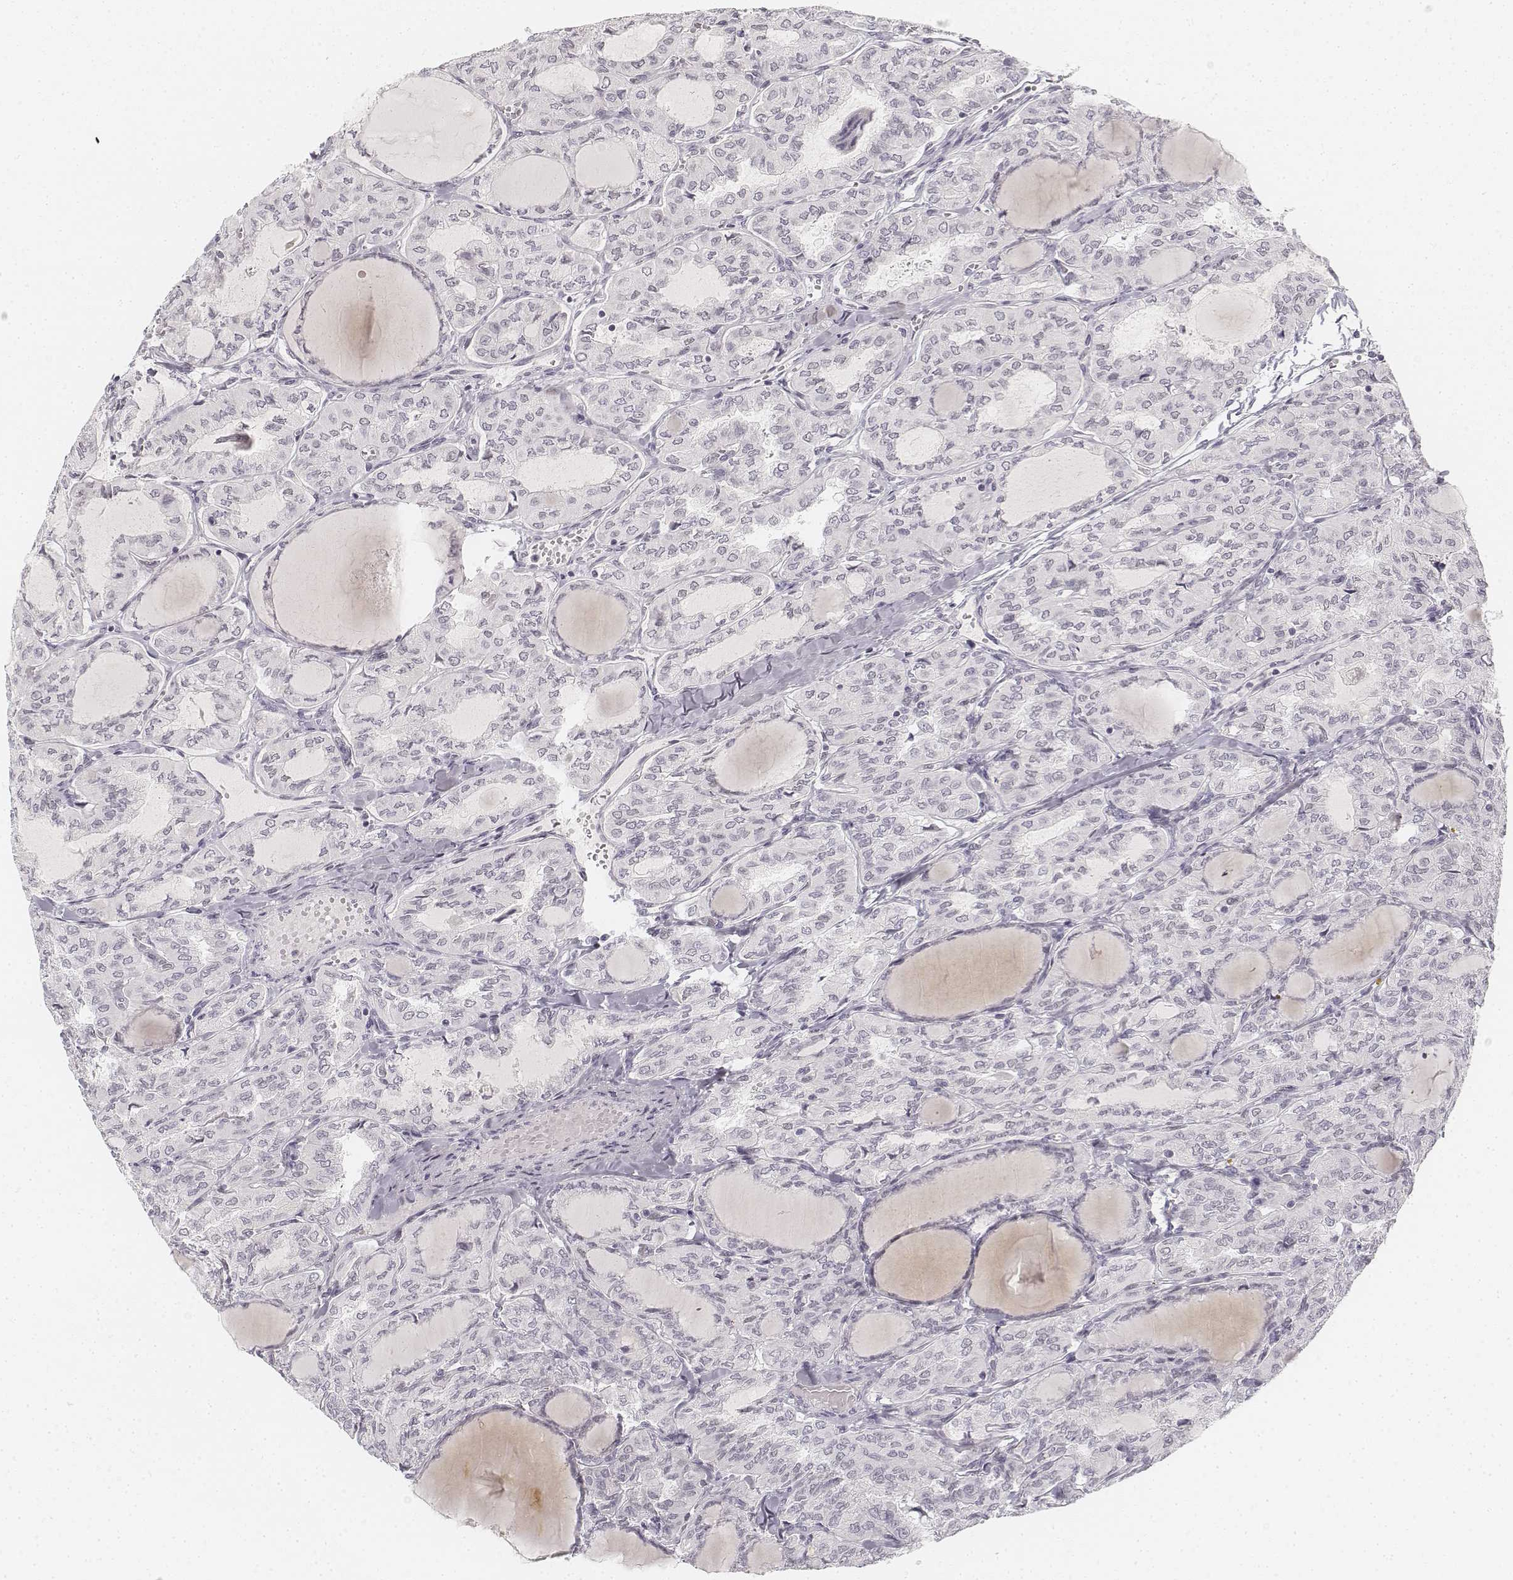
{"staining": {"intensity": "negative", "quantity": "none", "location": "none"}, "tissue": "thyroid cancer", "cell_type": "Tumor cells", "image_type": "cancer", "snomed": [{"axis": "morphology", "description": "Papillary adenocarcinoma, NOS"}, {"axis": "topography", "description": "Thyroid gland"}], "caption": "Tumor cells are negative for brown protein staining in thyroid cancer.", "gene": "KRTAP2-1", "patient": {"sex": "male", "age": 20}}